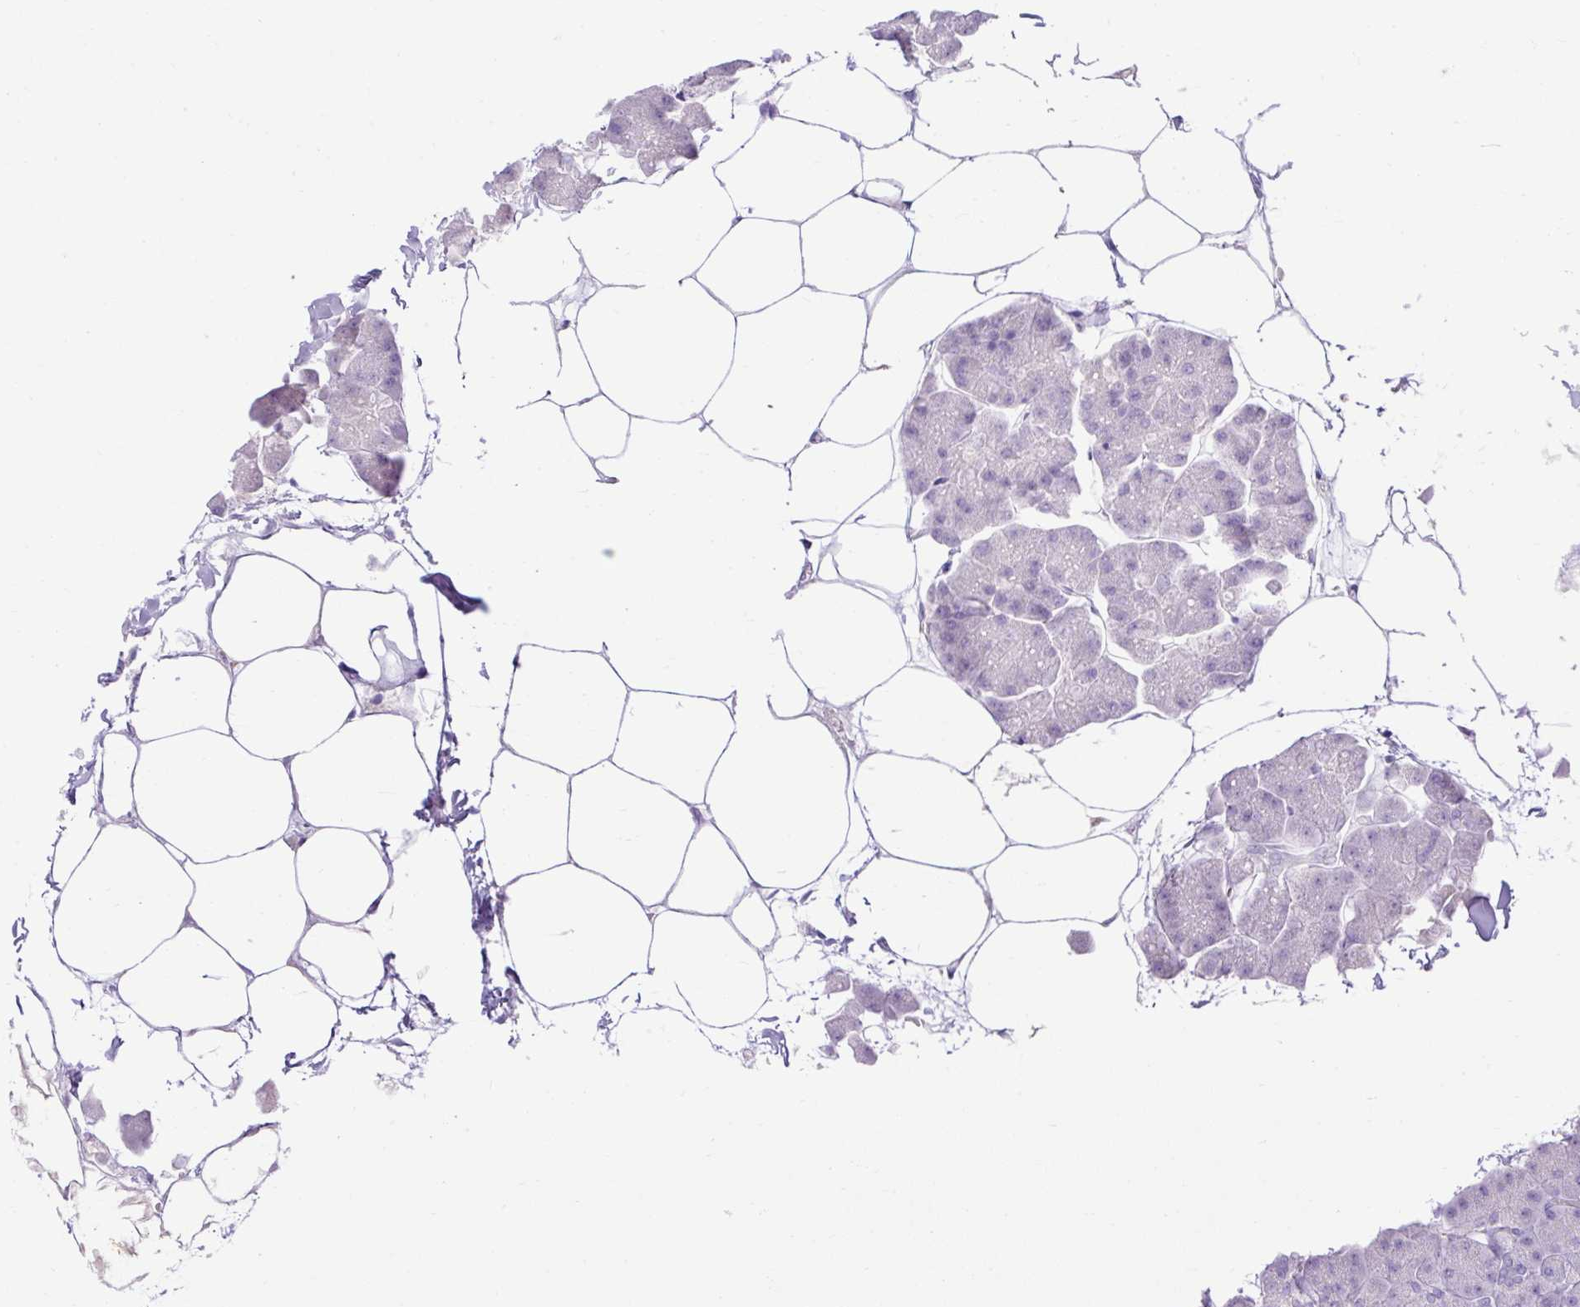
{"staining": {"intensity": "negative", "quantity": "none", "location": "none"}, "tissue": "pancreas", "cell_type": "Exocrine glandular cells", "image_type": "normal", "snomed": [{"axis": "morphology", "description": "Normal tissue, NOS"}, {"axis": "topography", "description": "Pancreas"}], "caption": "Exocrine glandular cells are negative for protein expression in normal human pancreas. The staining was performed using DAB (3,3'-diaminobenzidine) to visualize the protein expression in brown, while the nuclei were stained in blue with hematoxylin (Magnification: 20x).", "gene": "SPTBN5", "patient": {"sex": "male", "age": 35}}